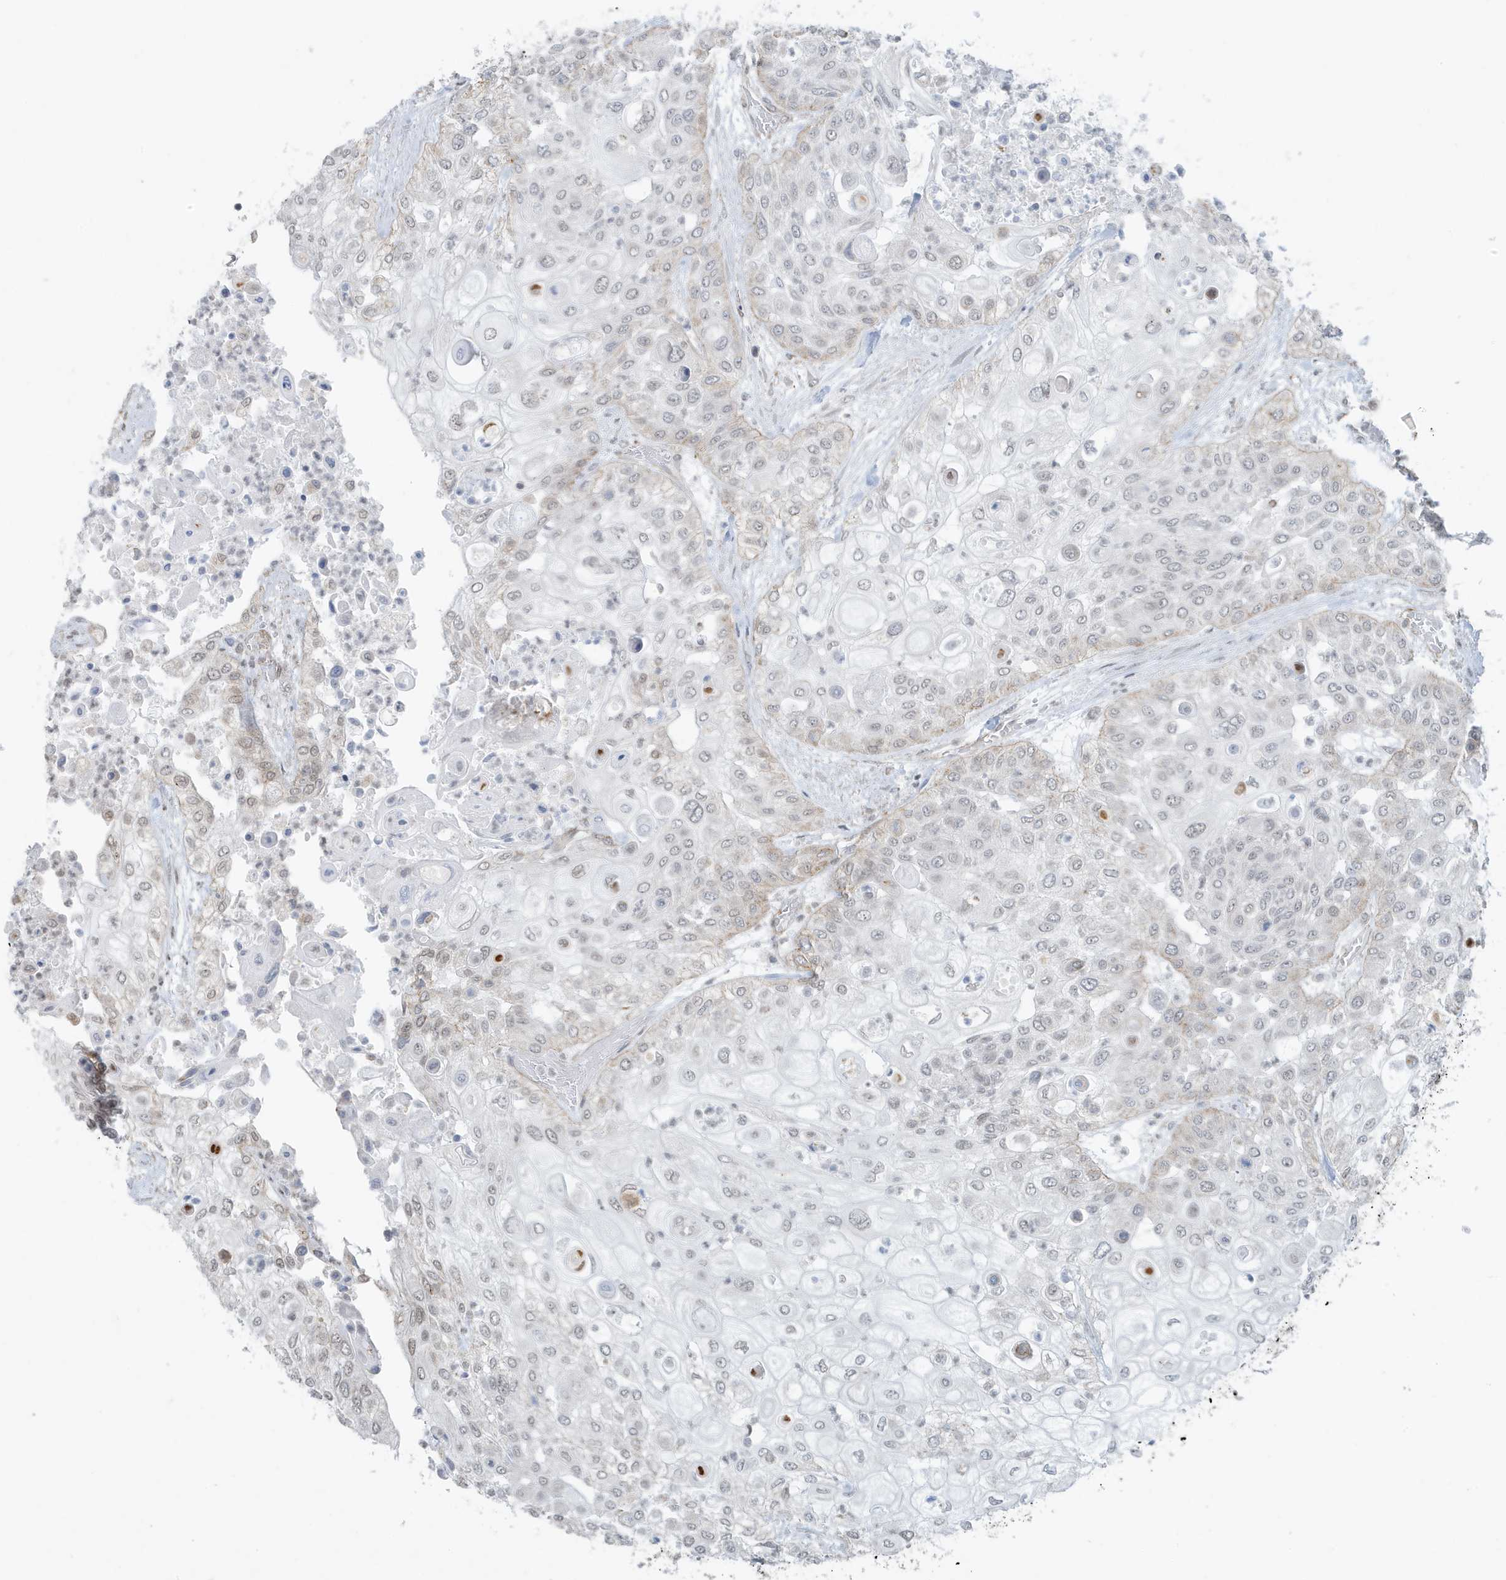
{"staining": {"intensity": "negative", "quantity": "none", "location": "none"}, "tissue": "urothelial cancer", "cell_type": "Tumor cells", "image_type": "cancer", "snomed": [{"axis": "morphology", "description": "Urothelial carcinoma, High grade"}, {"axis": "topography", "description": "Urinary bladder"}], "caption": "This photomicrograph is of urothelial cancer stained with immunohistochemistry to label a protein in brown with the nuclei are counter-stained blue. There is no staining in tumor cells. (Immunohistochemistry, brightfield microscopy, high magnification).", "gene": "CHCHD4", "patient": {"sex": "female", "age": 79}}